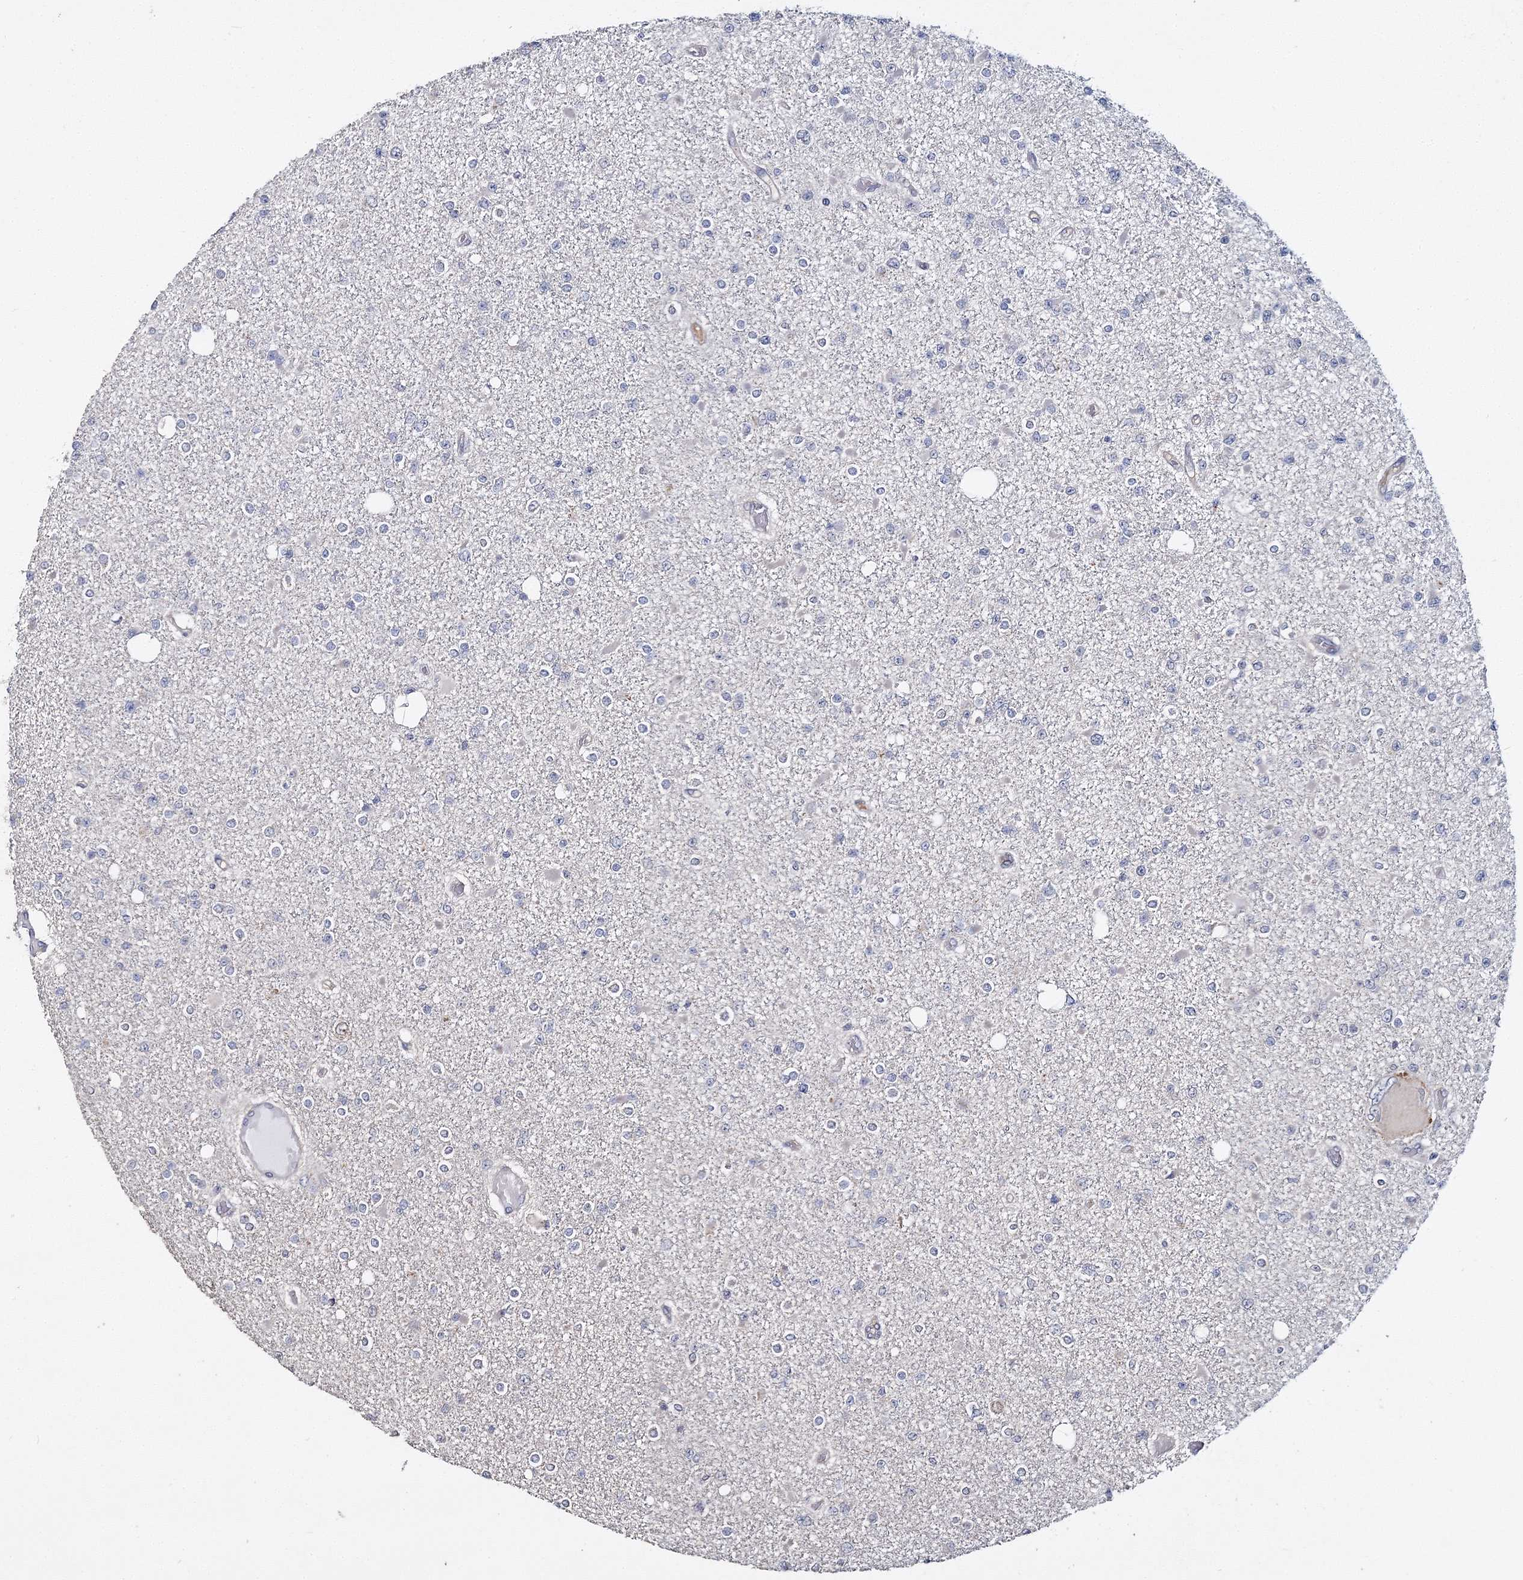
{"staining": {"intensity": "negative", "quantity": "none", "location": "none"}, "tissue": "glioma", "cell_type": "Tumor cells", "image_type": "cancer", "snomed": [{"axis": "morphology", "description": "Glioma, malignant, Low grade"}, {"axis": "topography", "description": "Brain"}], "caption": "A micrograph of low-grade glioma (malignant) stained for a protein reveals no brown staining in tumor cells.", "gene": "GJB5", "patient": {"sex": "female", "age": 22}}